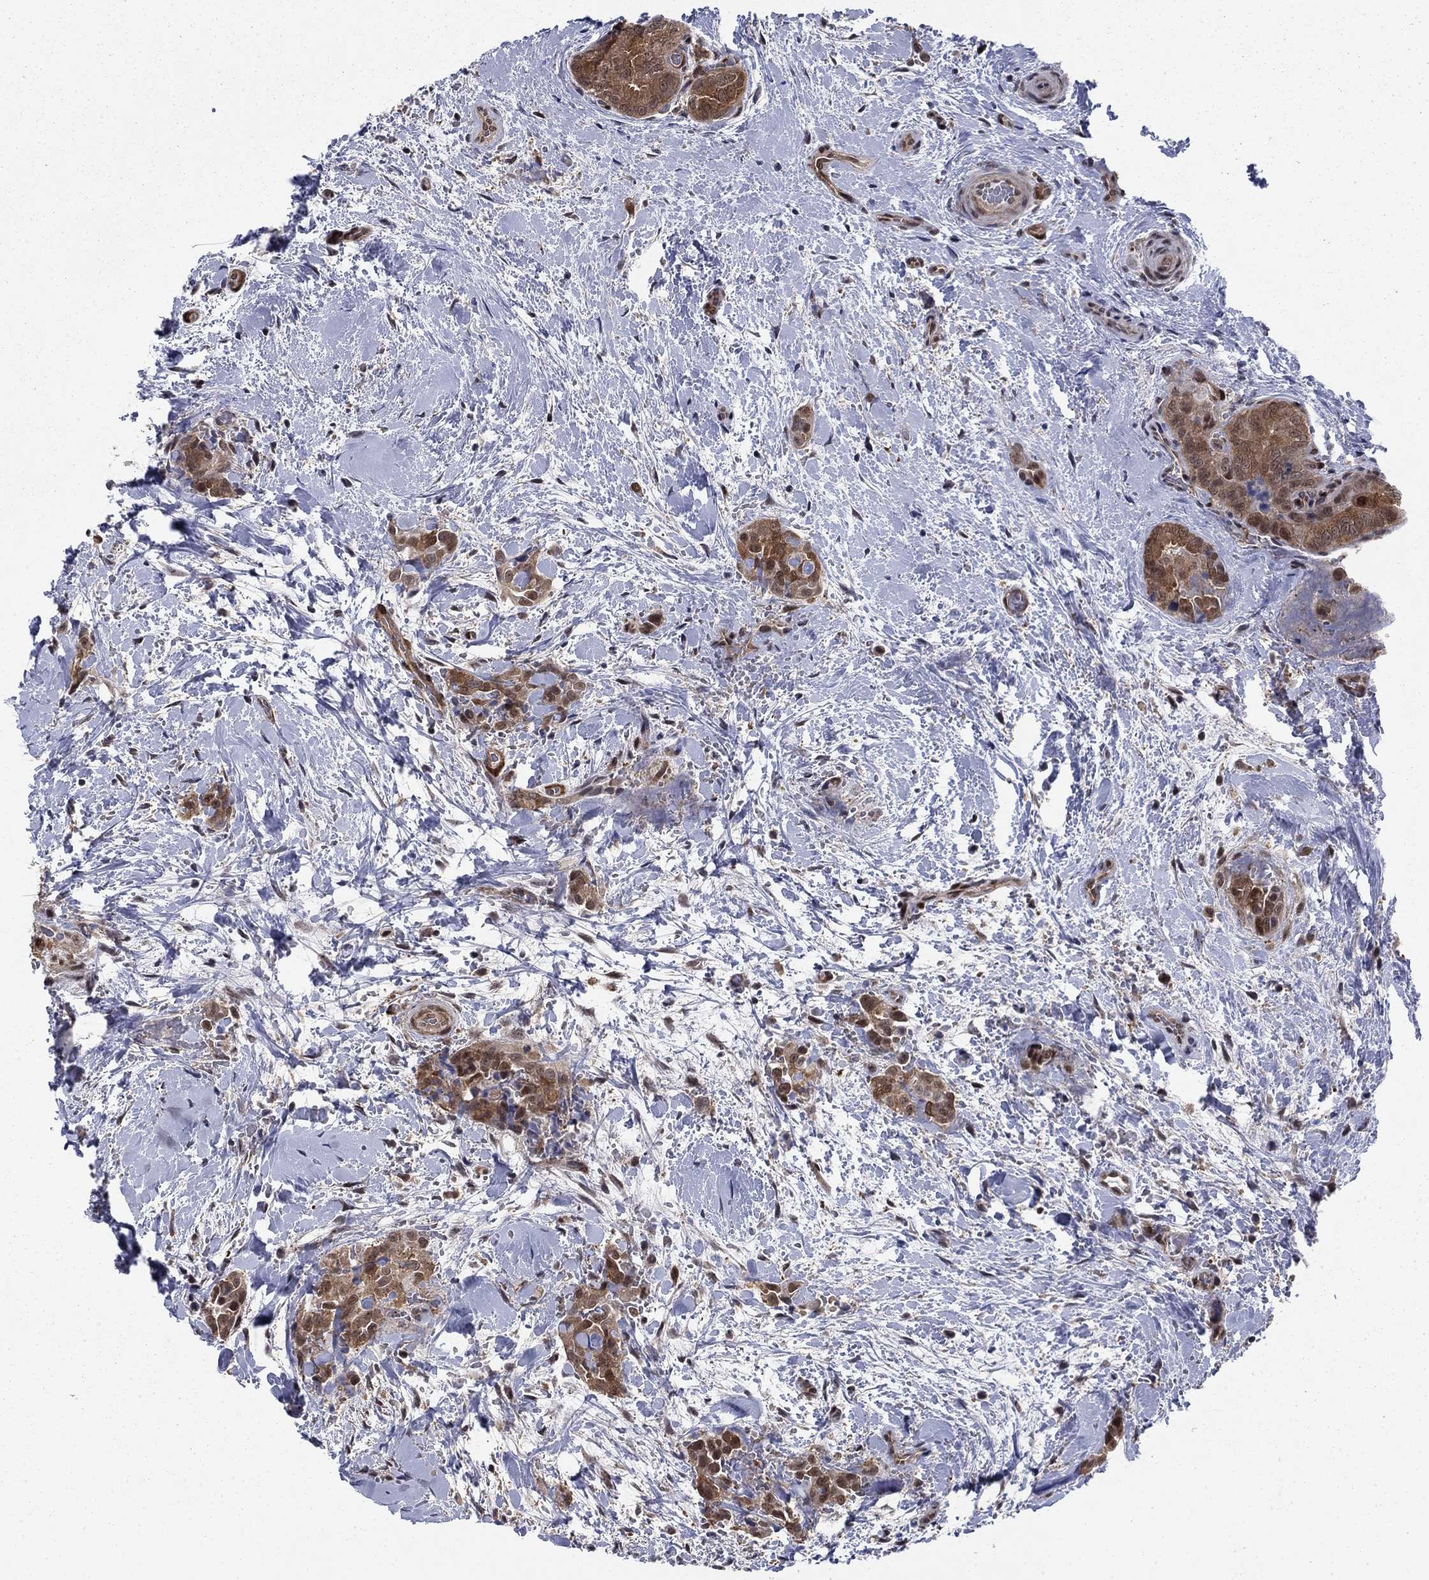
{"staining": {"intensity": "moderate", "quantity": "25%-75%", "location": "cytoplasmic/membranous"}, "tissue": "thyroid cancer", "cell_type": "Tumor cells", "image_type": "cancer", "snomed": [{"axis": "morphology", "description": "Papillary adenocarcinoma, NOS"}, {"axis": "topography", "description": "Thyroid gland"}], "caption": "Immunohistochemistry (IHC) image of neoplastic tissue: human papillary adenocarcinoma (thyroid) stained using immunohistochemistry shows medium levels of moderate protein expression localized specifically in the cytoplasmic/membranous of tumor cells, appearing as a cytoplasmic/membranous brown color.", "gene": "FKBP4", "patient": {"sex": "male", "age": 61}}